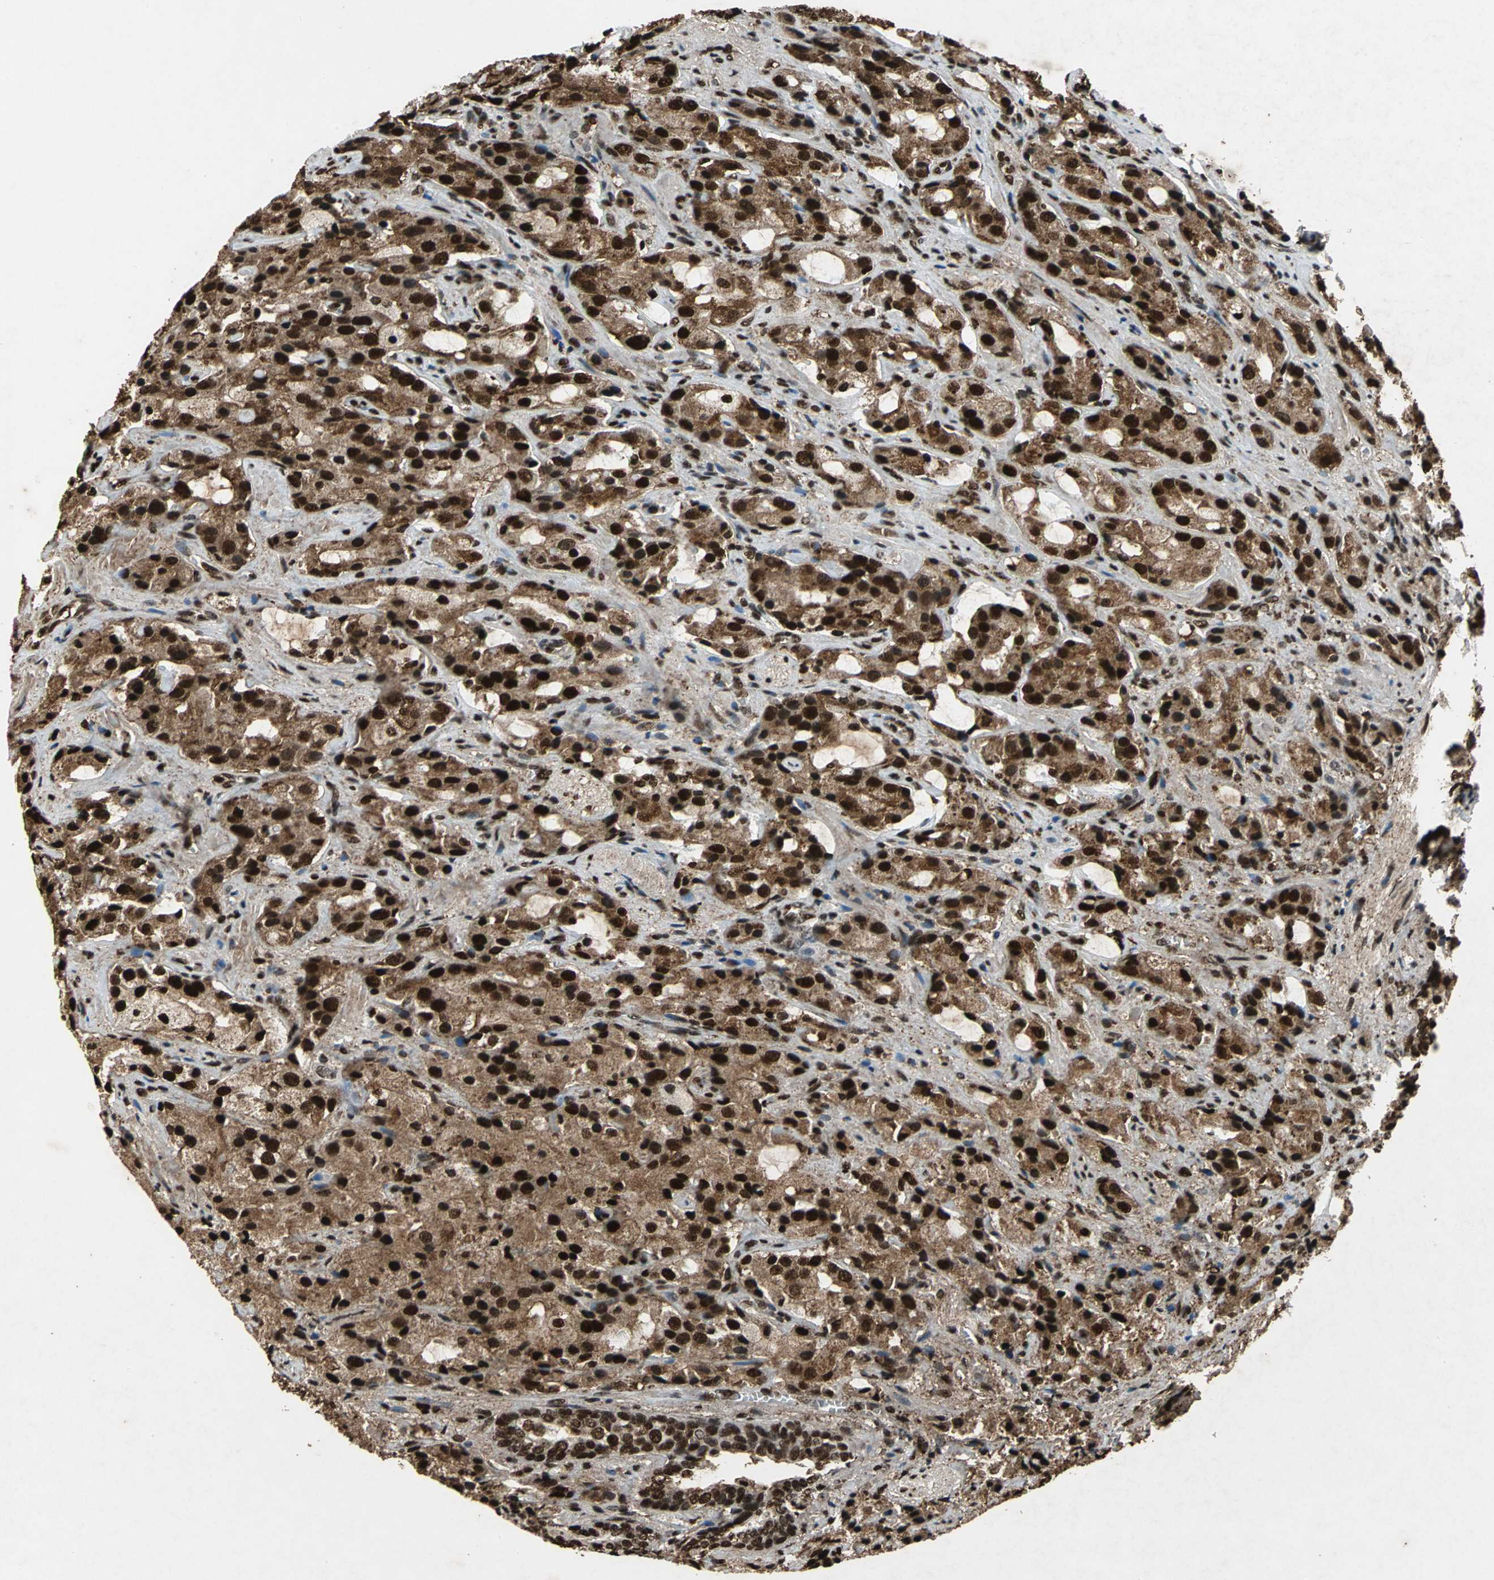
{"staining": {"intensity": "strong", "quantity": ">75%", "location": "cytoplasmic/membranous,nuclear"}, "tissue": "prostate cancer", "cell_type": "Tumor cells", "image_type": "cancer", "snomed": [{"axis": "morphology", "description": "Adenocarcinoma, High grade"}, {"axis": "topography", "description": "Prostate"}], "caption": "Tumor cells show strong cytoplasmic/membranous and nuclear expression in approximately >75% of cells in adenocarcinoma (high-grade) (prostate). (Brightfield microscopy of DAB IHC at high magnification).", "gene": "ANP32A", "patient": {"sex": "male", "age": 70}}